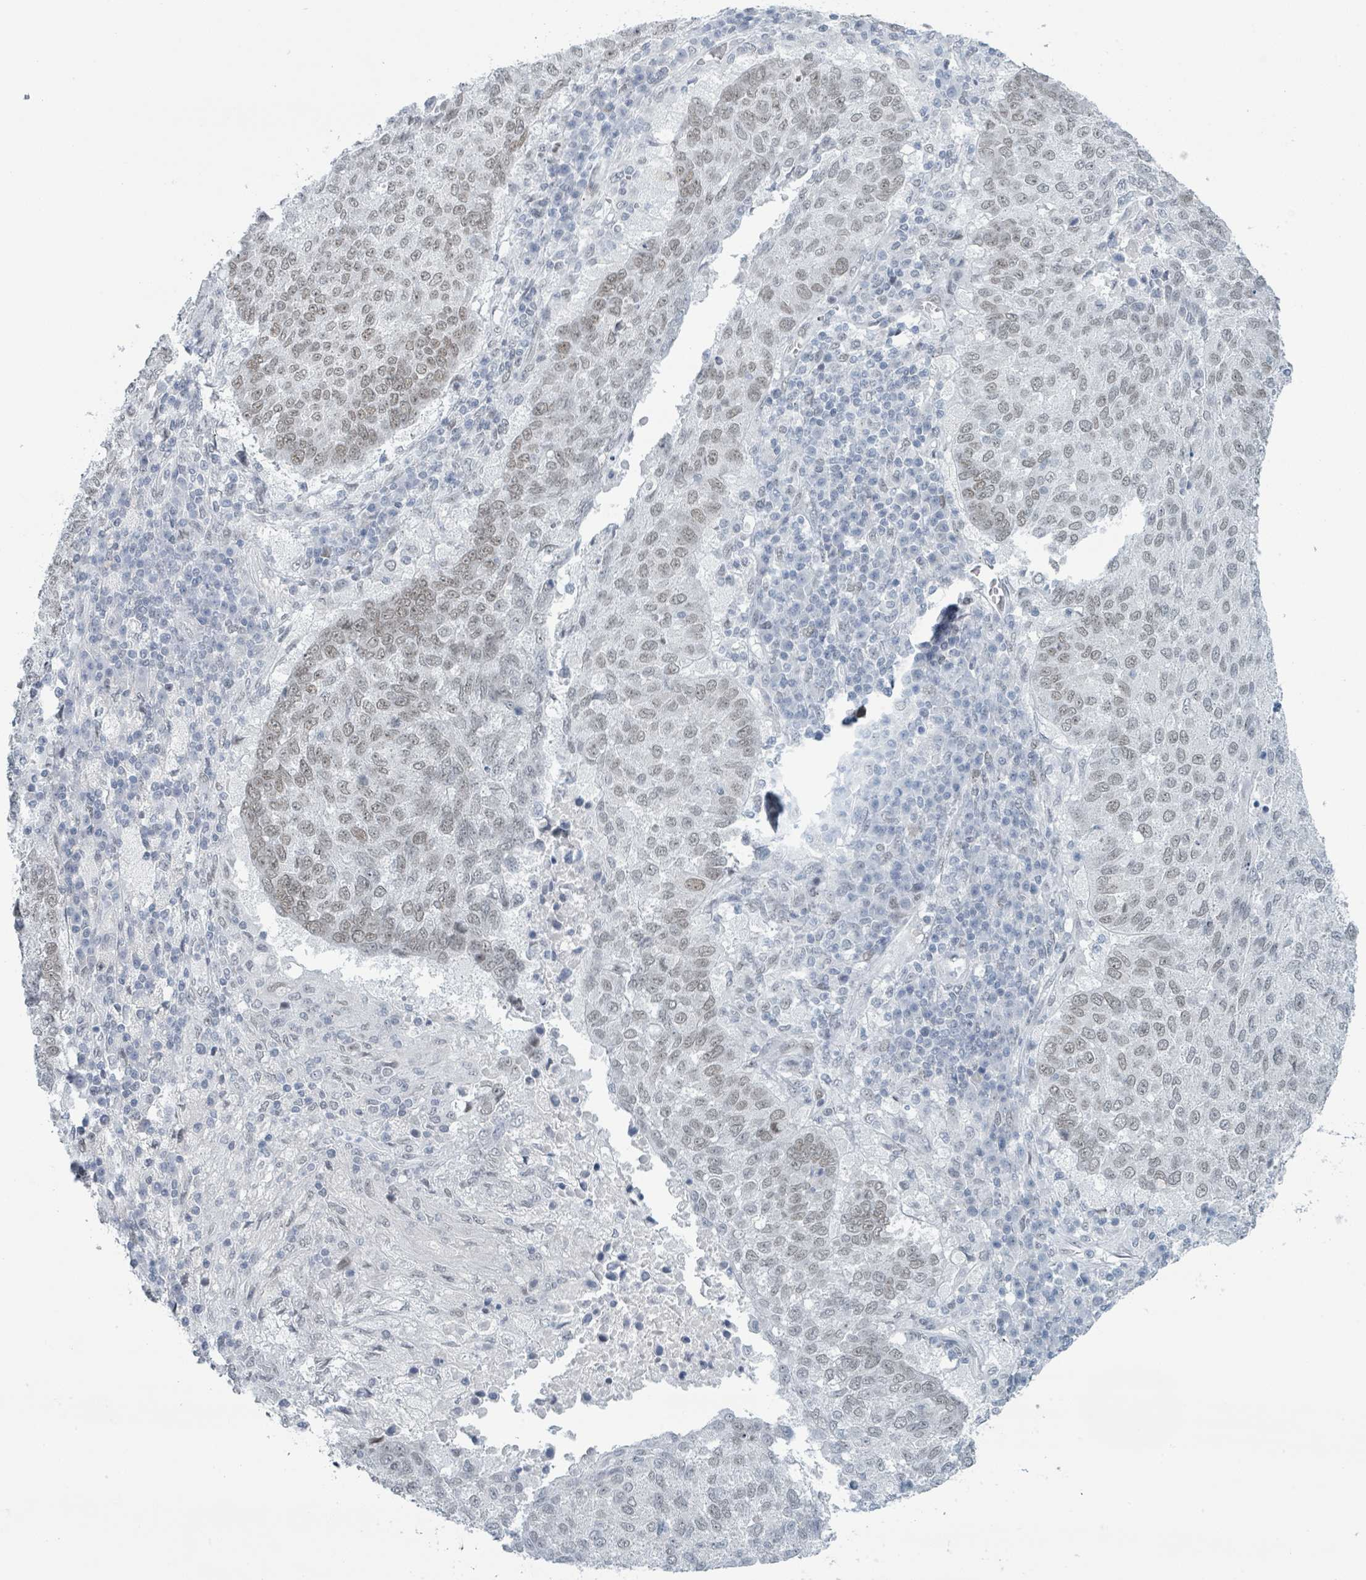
{"staining": {"intensity": "moderate", "quantity": "25%-75%", "location": "nuclear"}, "tissue": "lung cancer", "cell_type": "Tumor cells", "image_type": "cancer", "snomed": [{"axis": "morphology", "description": "Squamous cell carcinoma, NOS"}, {"axis": "topography", "description": "Lung"}], "caption": "IHC histopathology image of human lung cancer (squamous cell carcinoma) stained for a protein (brown), which displays medium levels of moderate nuclear positivity in approximately 25%-75% of tumor cells.", "gene": "EHMT2", "patient": {"sex": "male", "age": 73}}